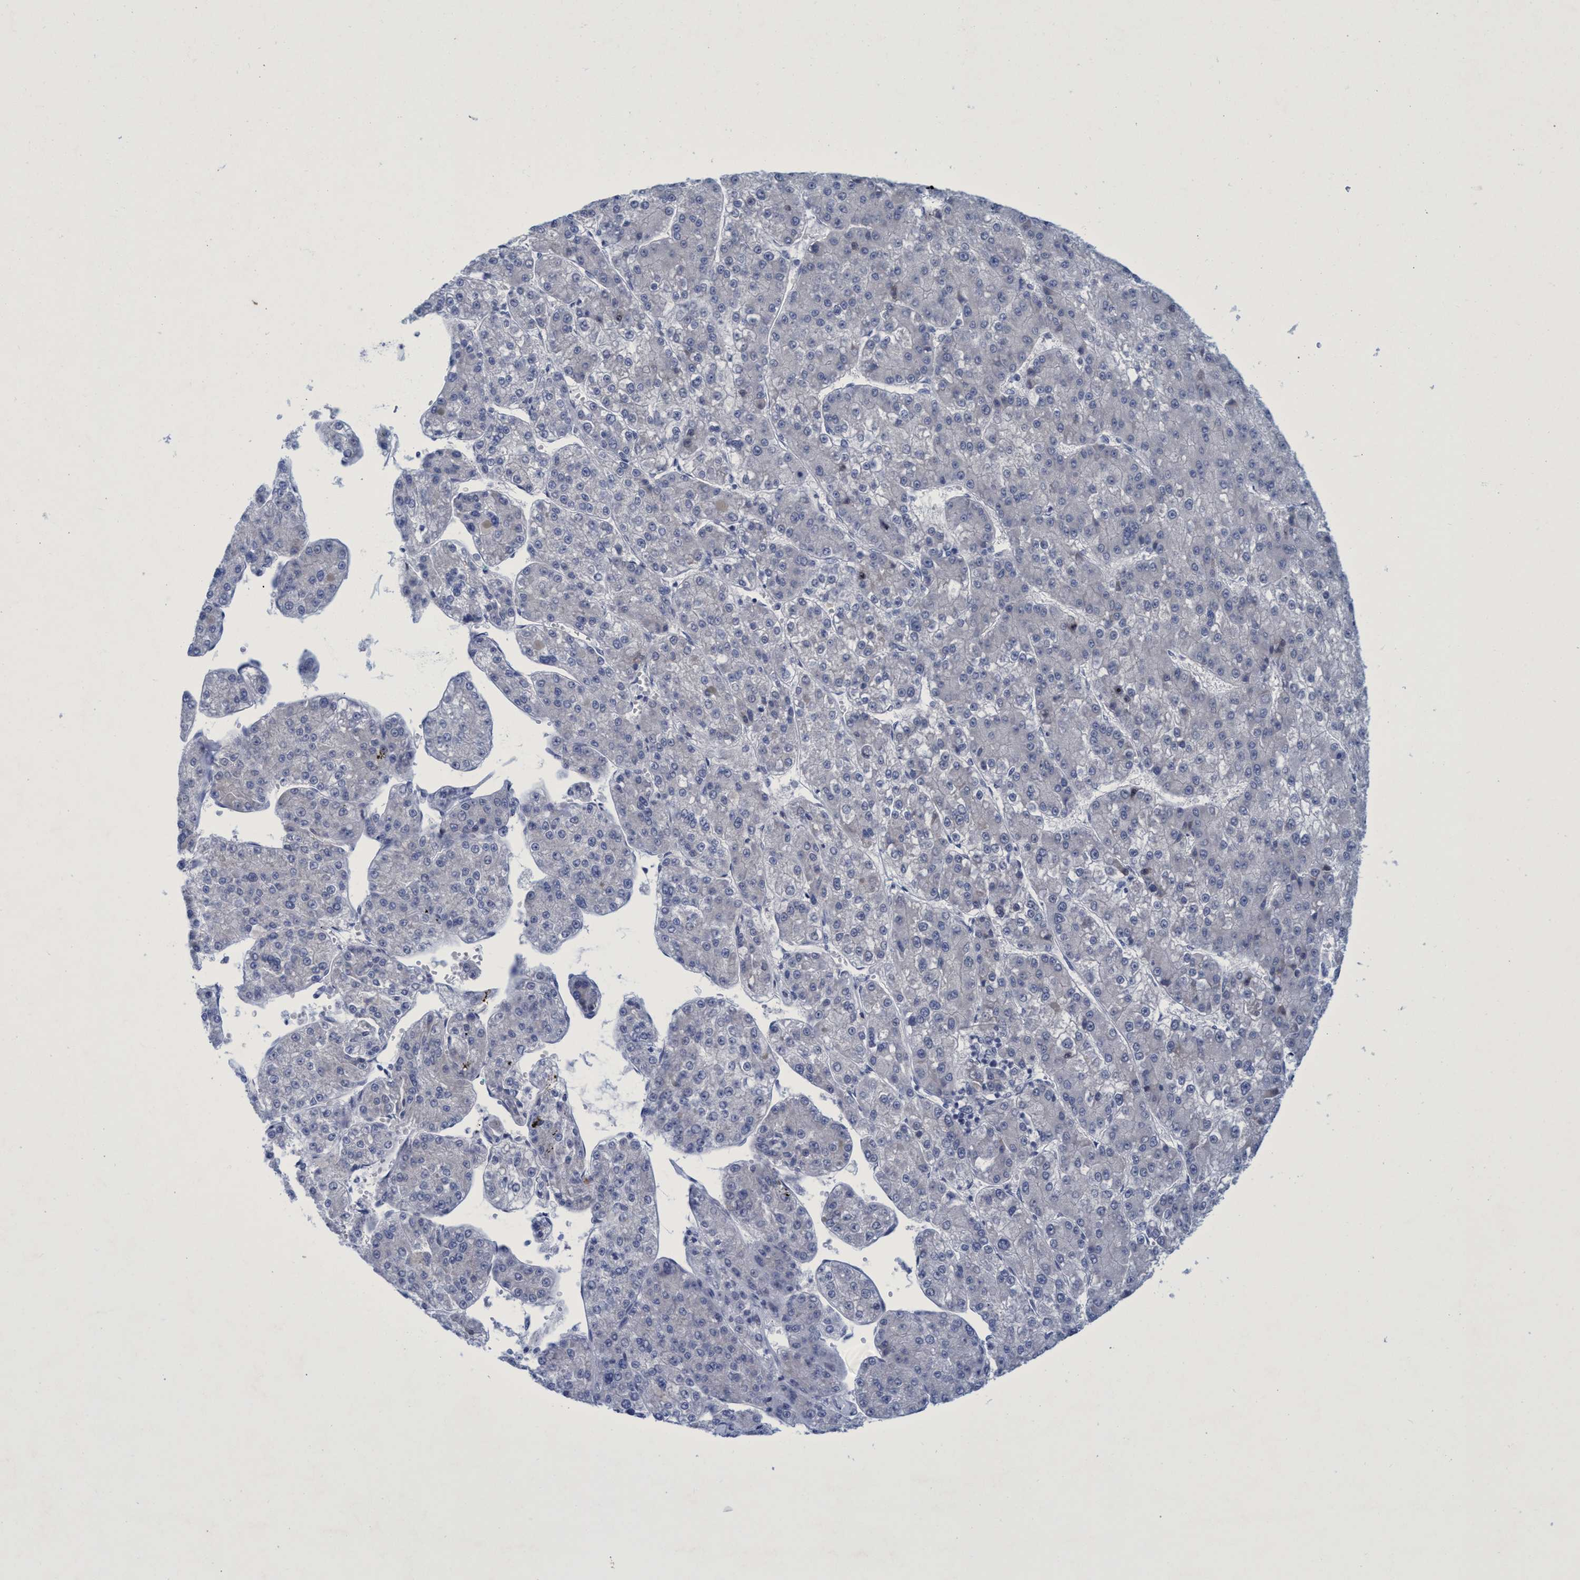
{"staining": {"intensity": "negative", "quantity": "none", "location": "none"}, "tissue": "liver cancer", "cell_type": "Tumor cells", "image_type": "cancer", "snomed": [{"axis": "morphology", "description": "Carcinoma, Hepatocellular, NOS"}, {"axis": "topography", "description": "Liver"}], "caption": "Tumor cells show no significant protein expression in liver cancer (hepatocellular carcinoma).", "gene": "R3HCC1", "patient": {"sex": "female", "age": 73}}